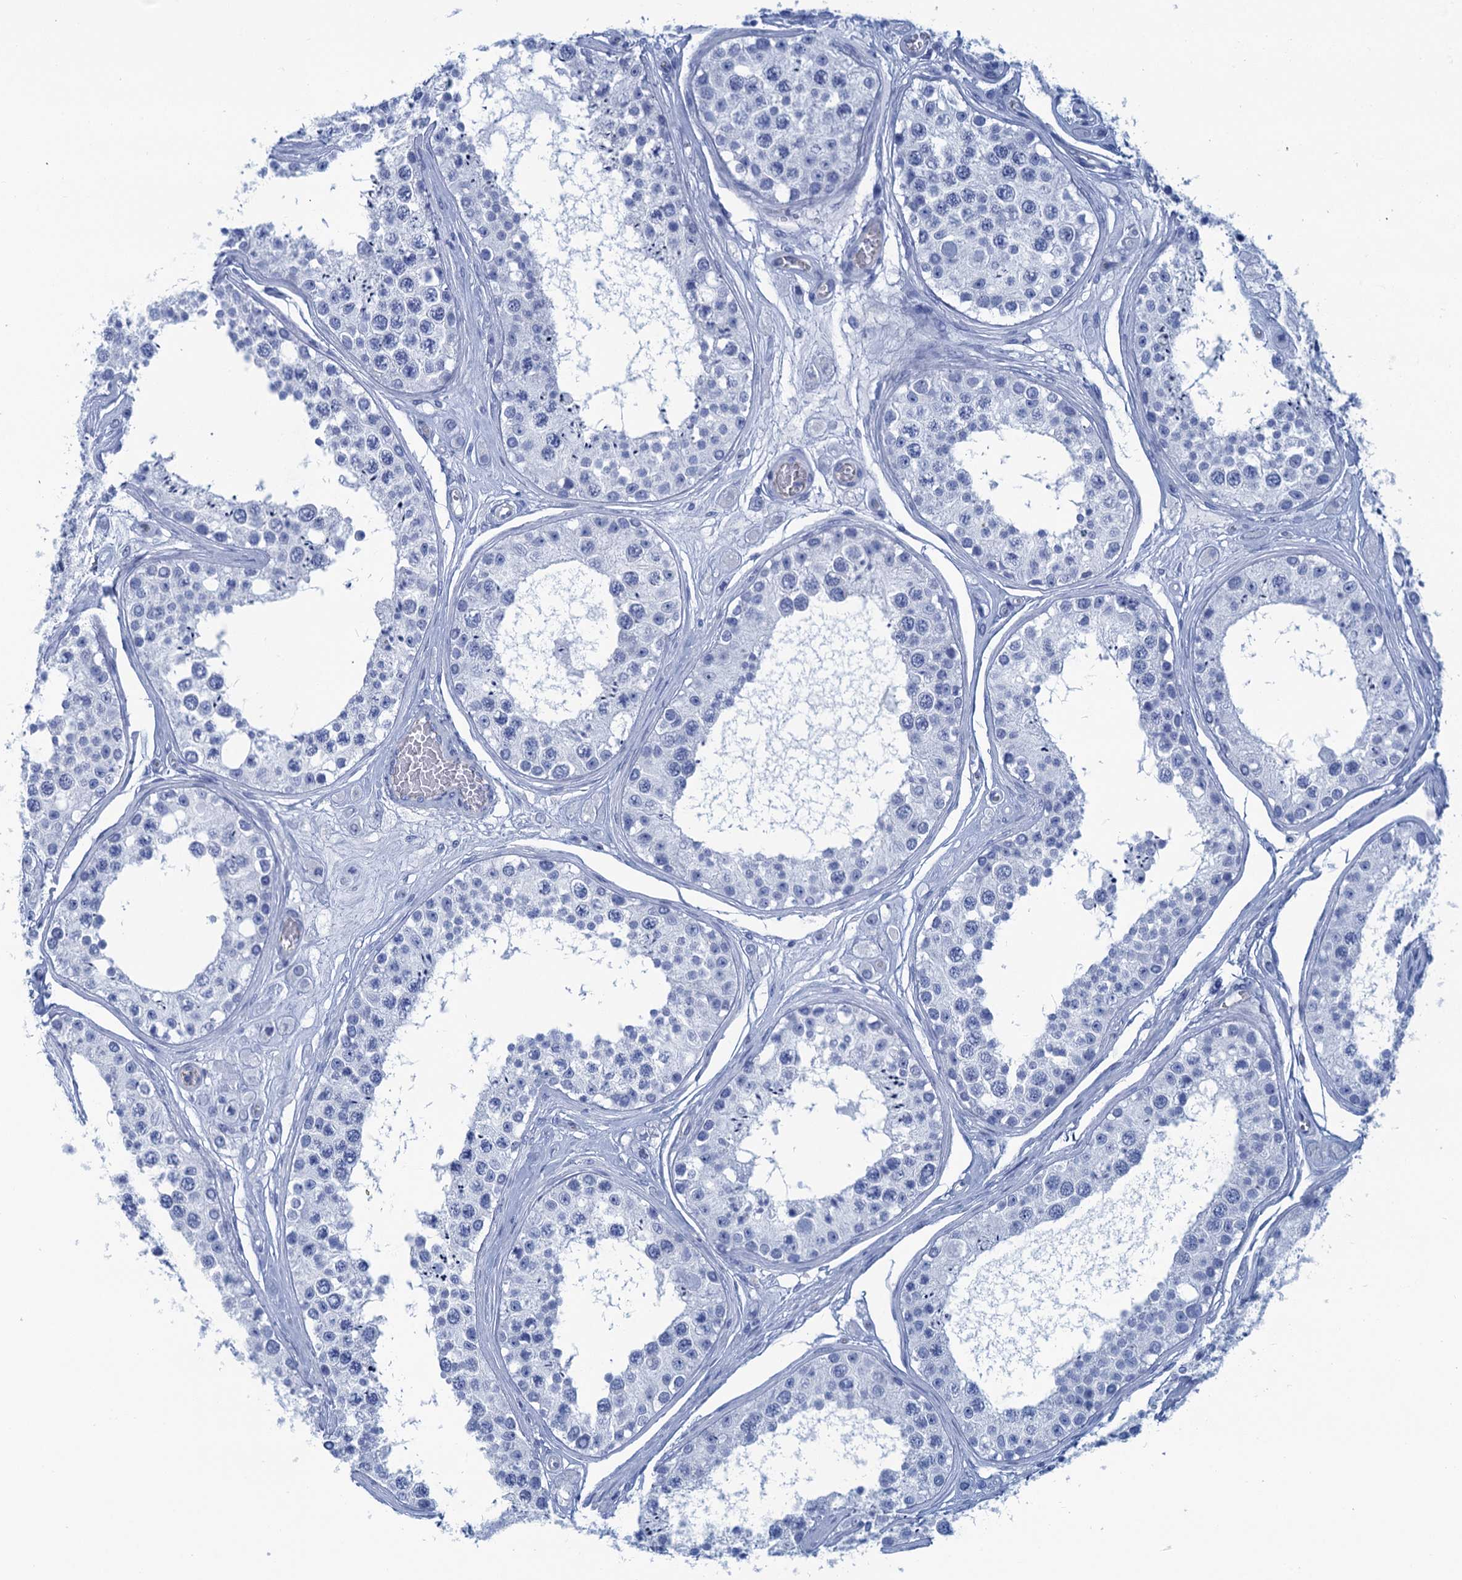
{"staining": {"intensity": "negative", "quantity": "none", "location": "none"}, "tissue": "testis", "cell_type": "Cells in seminiferous ducts", "image_type": "normal", "snomed": [{"axis": "morphology", "description": "Normal tissue, NOS"}, {"axis": "topography", "description": "Testis"}], "caption": "Immunohistochemistry of normal testis displays no positivity in cells in seminiferous ducts.", "gene": "CALML5", "patient": {"sex": "male", "age": 25}}